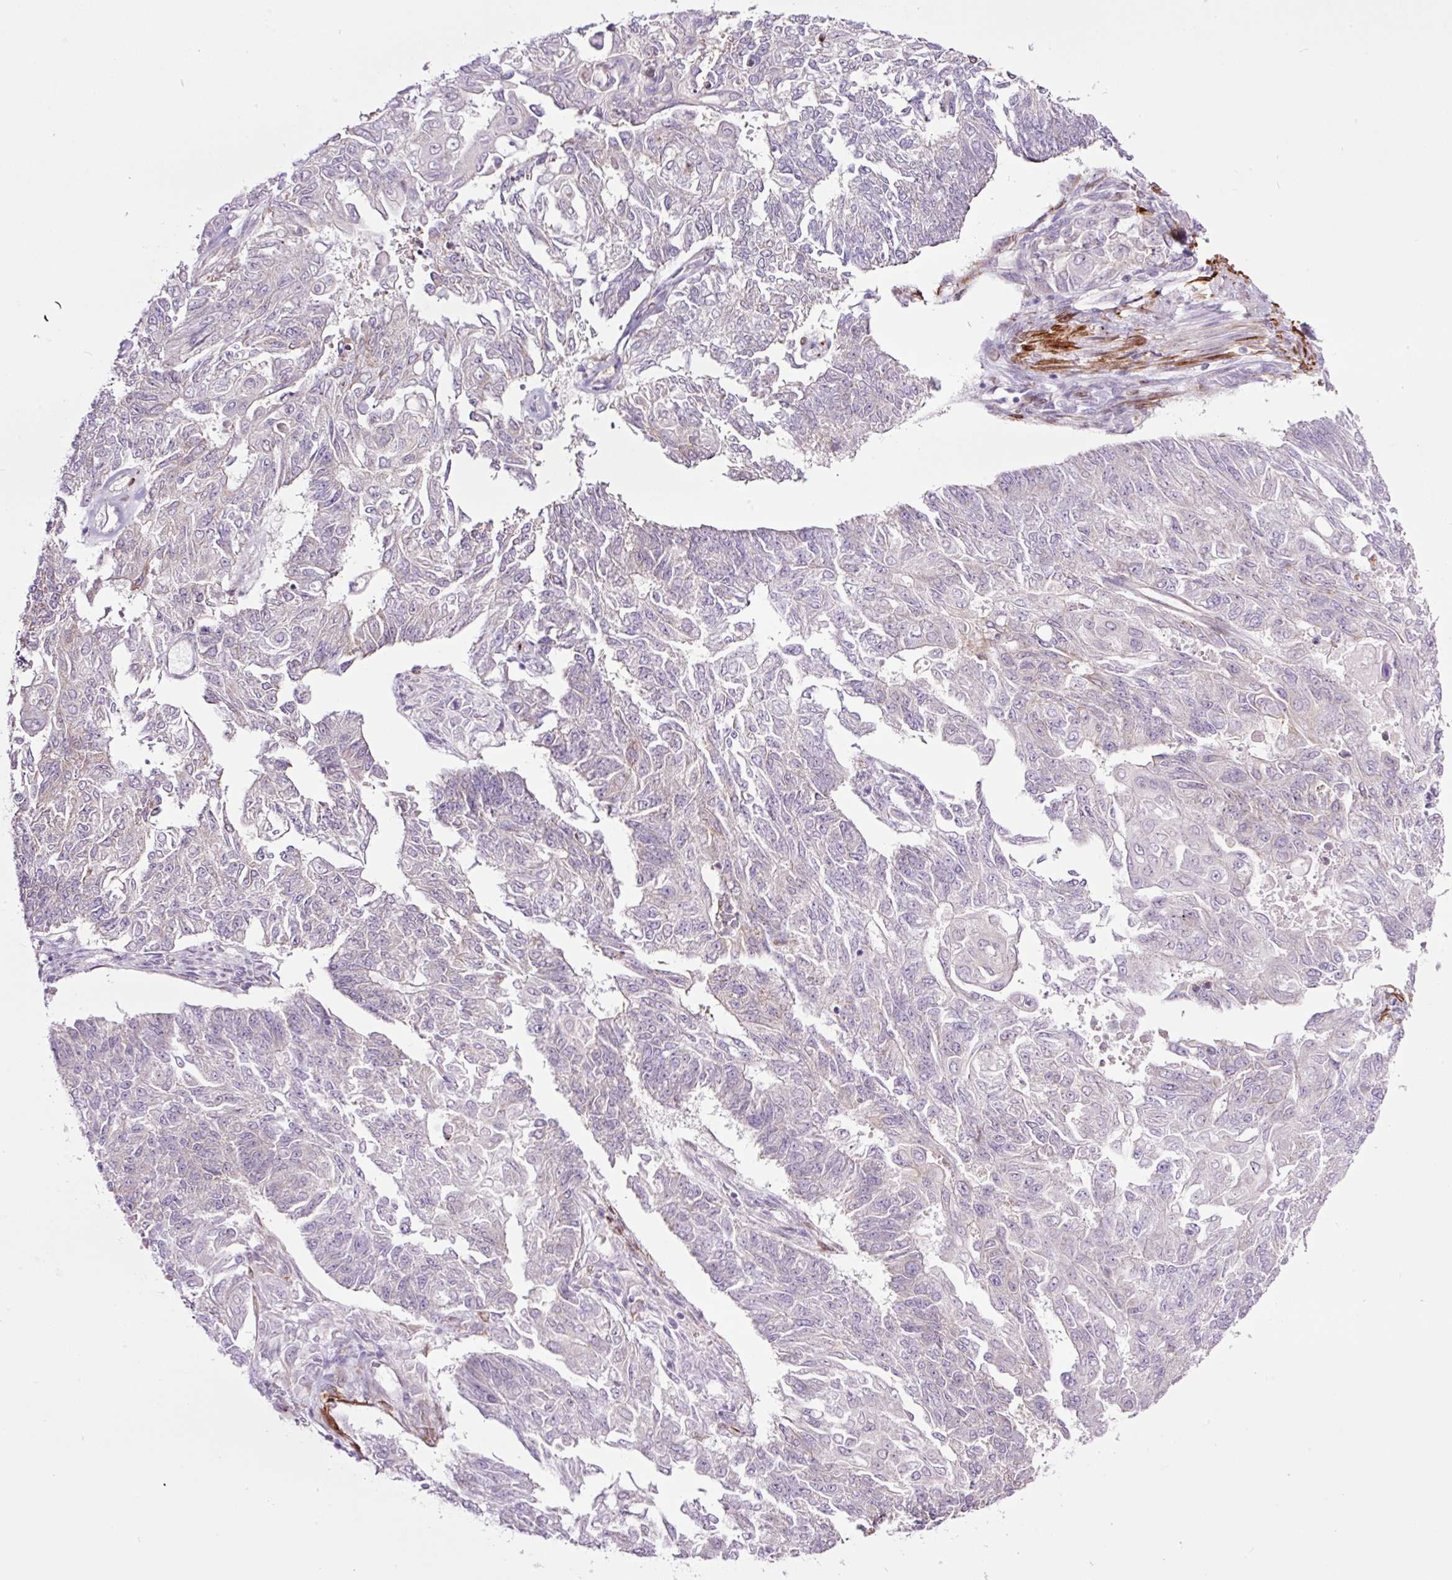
{"staining": {"intensity": "negative", "quantity": "none", "location": "none"}, "tissue": "endometrial cancer", "cell_type": "Tumor cells", "image_type": "cancer", "snomed": [{"axis": "morphology", "description": "Adenocarcinoma, NOS"}, {"axis": "topography", "description": "Endometrium"}], "caption": "Tumor cells show no significant staining in endometrial cancer.", "gene": "SH2D6", "patient": {"sex": "female", "age": 32}}